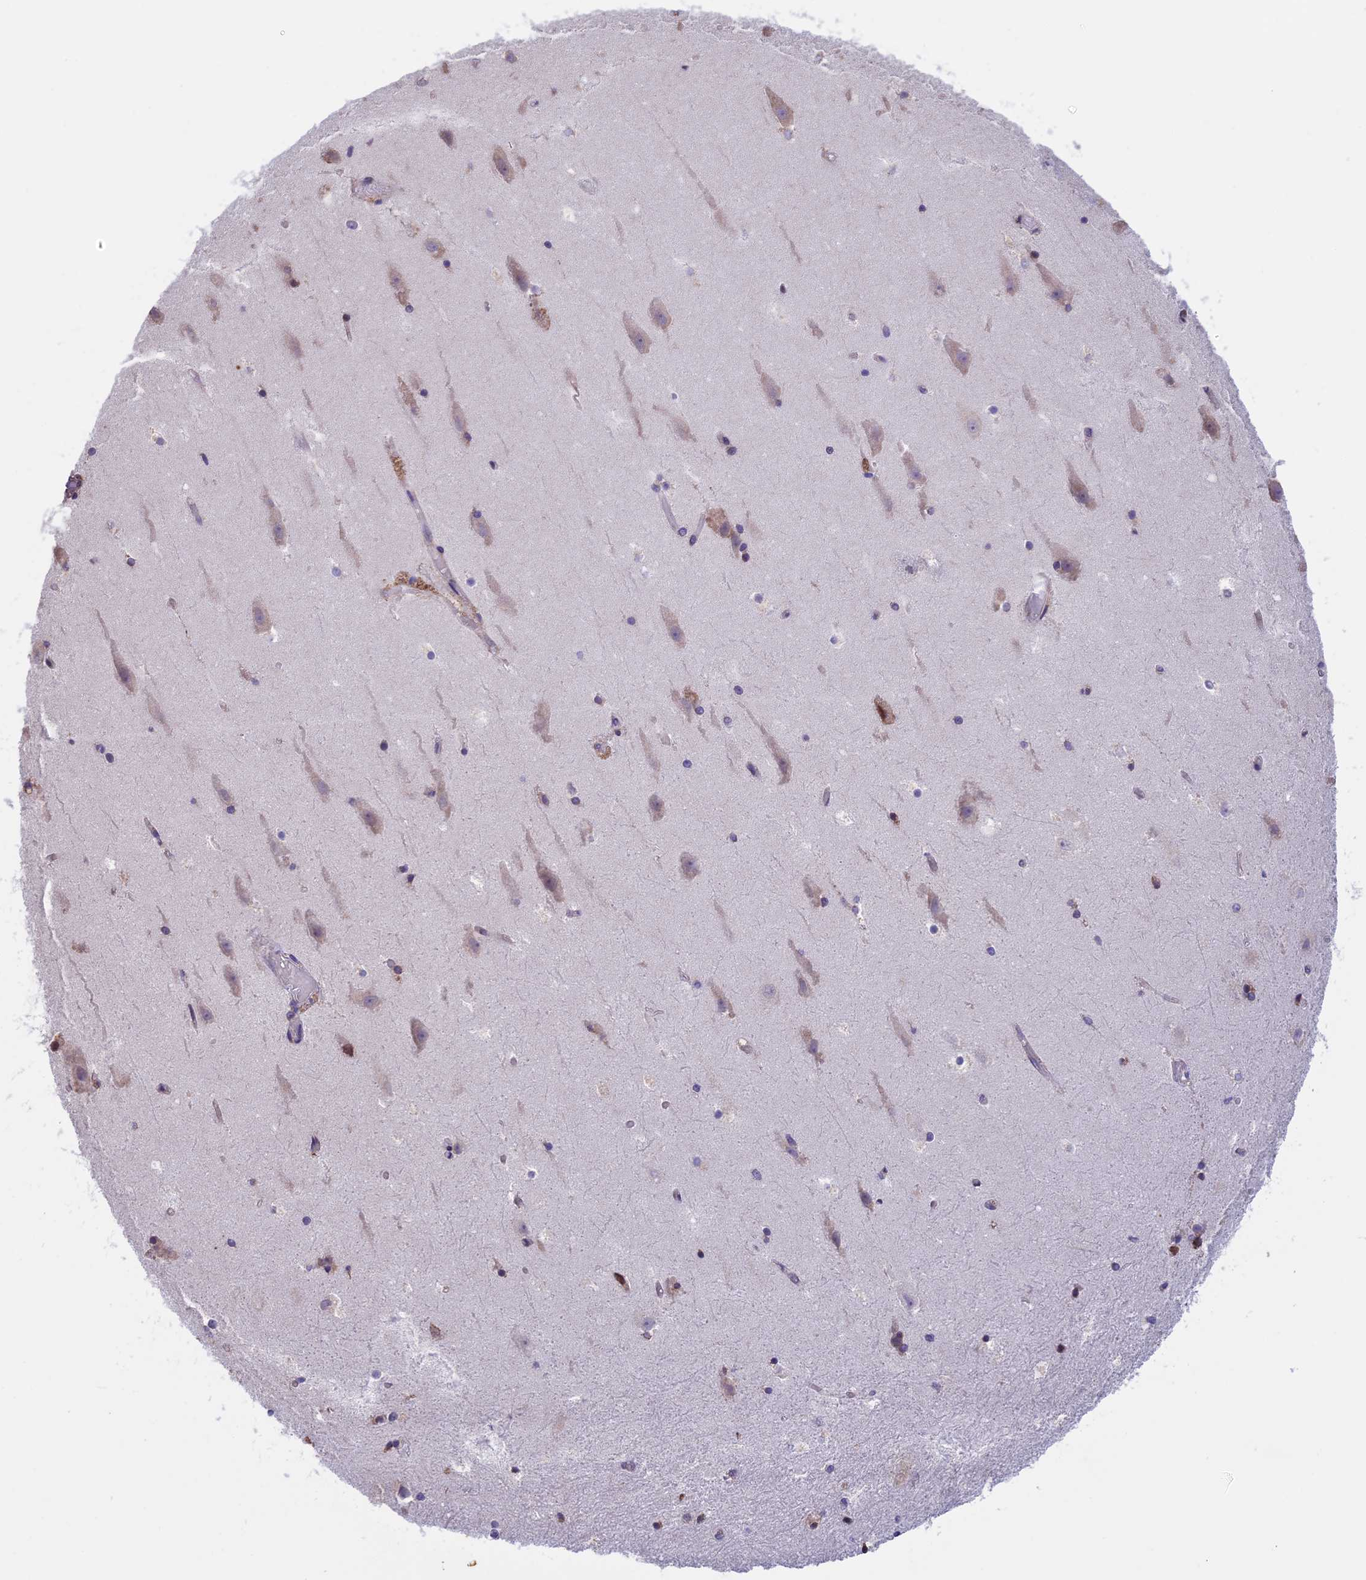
{"staining": {"intensity": "negative", "quantity": "none", "location": "none"}, "tissue": "hippocampus", "cell_type": "Glial cells", "image_type": "normal", "snomed": [{"axis": "morphology", "description": "Normal tissue, NOS"}, {"axis": "topography", "description": "Hippocampus"}], "caption": "Glial cells show no significant staining in unremarkable hippocampus. The staining was performed using DAB to visualize the protein expression in brown, while the nuclei were stained in blue with hematoxylin (Magnification: 20x).", "gene": "DMRTA2", "patient": {"sex": "female", "age": 52}}